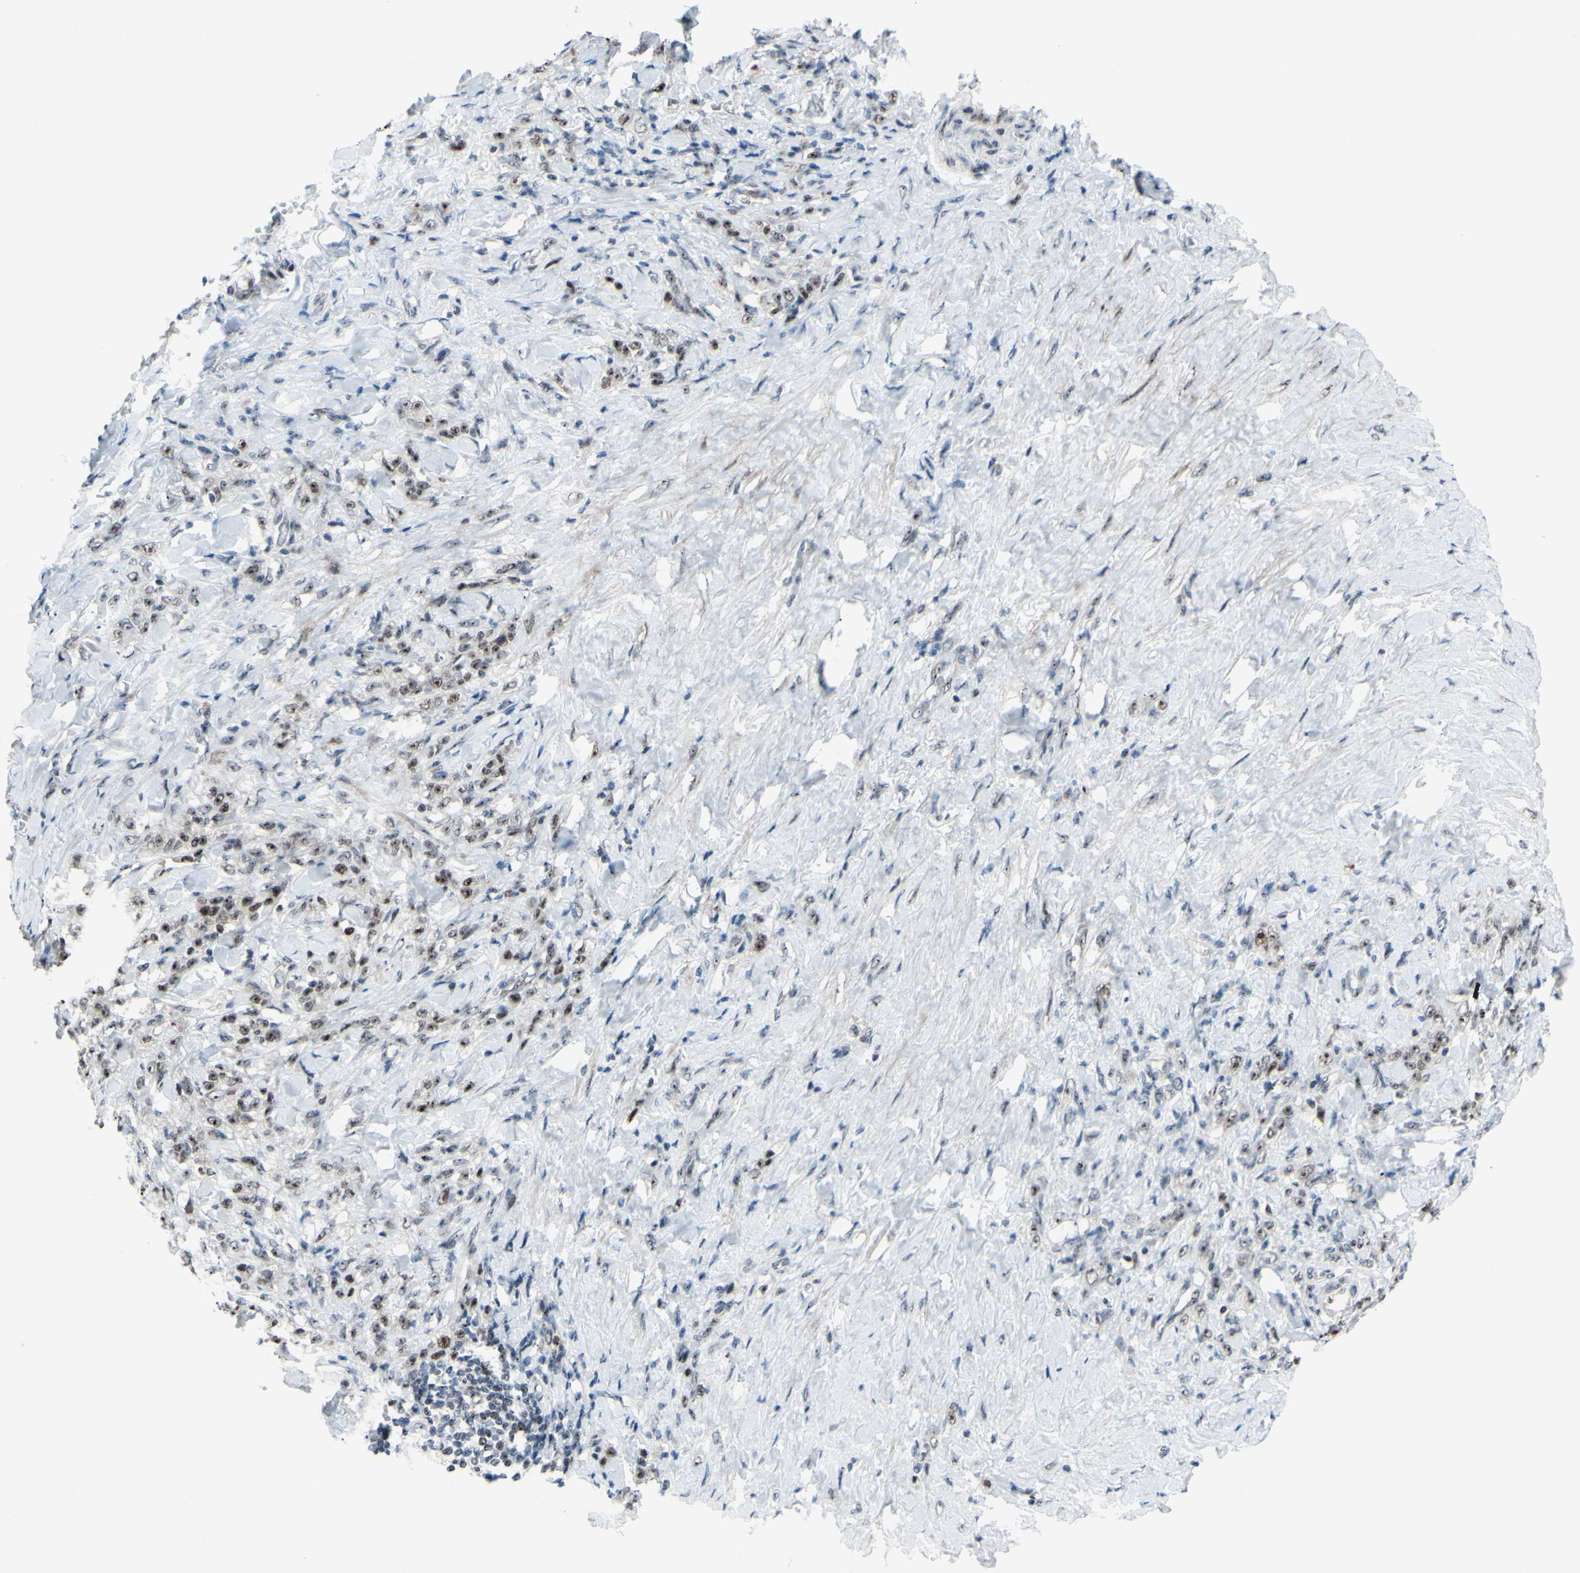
{"staining": {"intensity": "weak", "quantity": ">75%", "location": "nuclear"}, "tissue": "stomach cancer", "cell_type": "Tumor cells", "image_type": "cancer", "snomed": [{"axis": "morphology", "description": "Adenocarcinoma, NOS"}, {"axis": "topography", "description": "Stomach"}], "caption": "Immunohistochemistry staining of stomach adenocarcinoma, which exhibits low levels of weak nuclear staining in about >75% of tumor cells indicating weak nuclear protein positivity. The staining was performed using DAB (brown) for protein detection and nuclei were counterstained in hematoxylin (blue).", "gene": "POLR1A", "patient": {"sex": "male", "age": 82}}